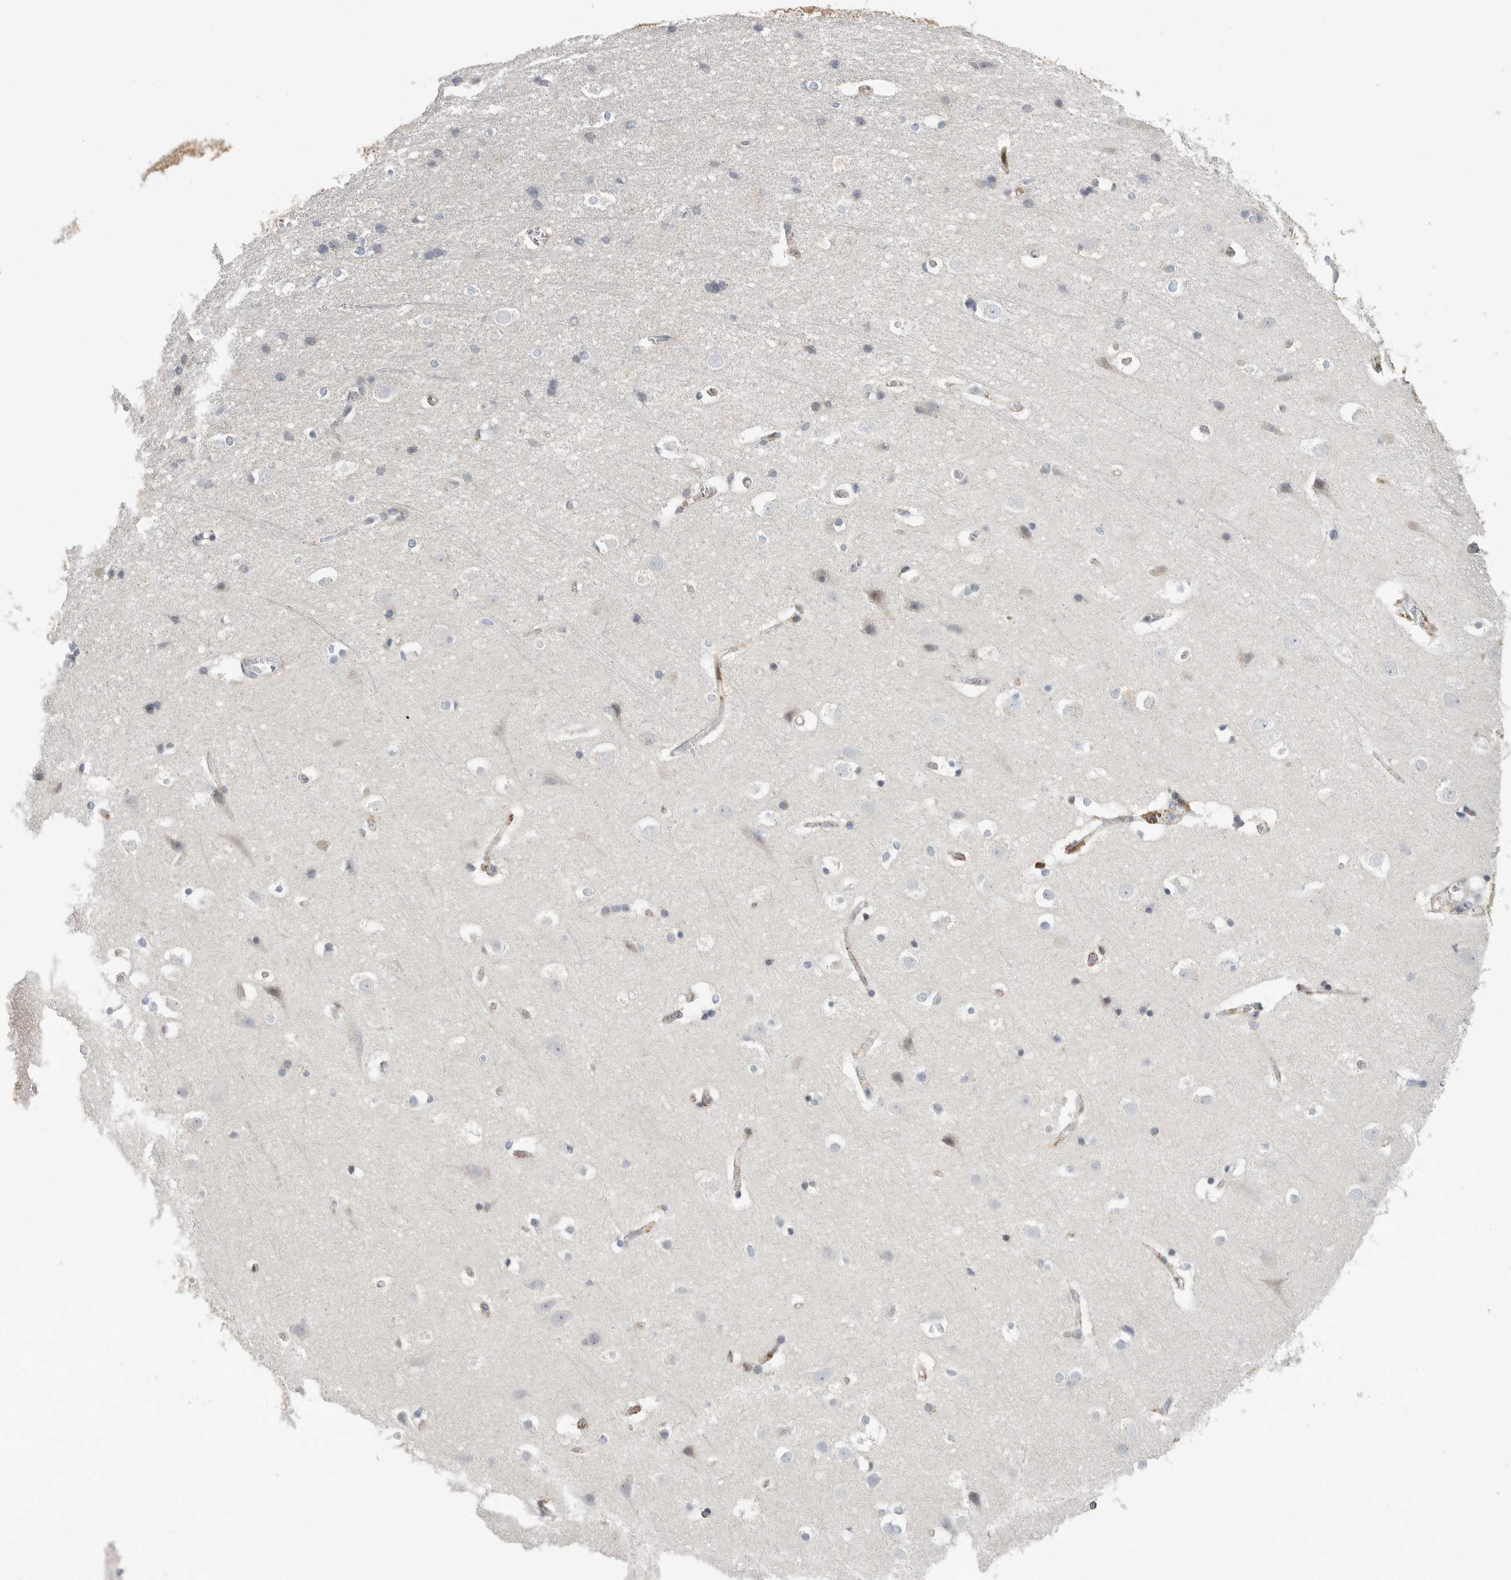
{"staining": {"intensity": "weak", "quantity": "25%-75%", "location": "cytoplasmic/membranous"}, "tissue": "cerebral cortex", "cell_type": "Endothelial cells", "image_type": "normal", "snomed": [{"axis": "morphology", "description": "Normal tissue, NOS"}, {"axis": "morphology", "description": "Developmental malformation"}, {"axis": "topography", "description": "Cerebral cortex"}], "caption": "Immunohistochemical staining of unremarkable cerebral cortex demonstrates 25%-75% levels of weak cytoplasmic/membranous protein positivity in about 25%-75% of endothelial cells.", "gene": "SDC3", "patient": {"sex": "female", "age": 30}}